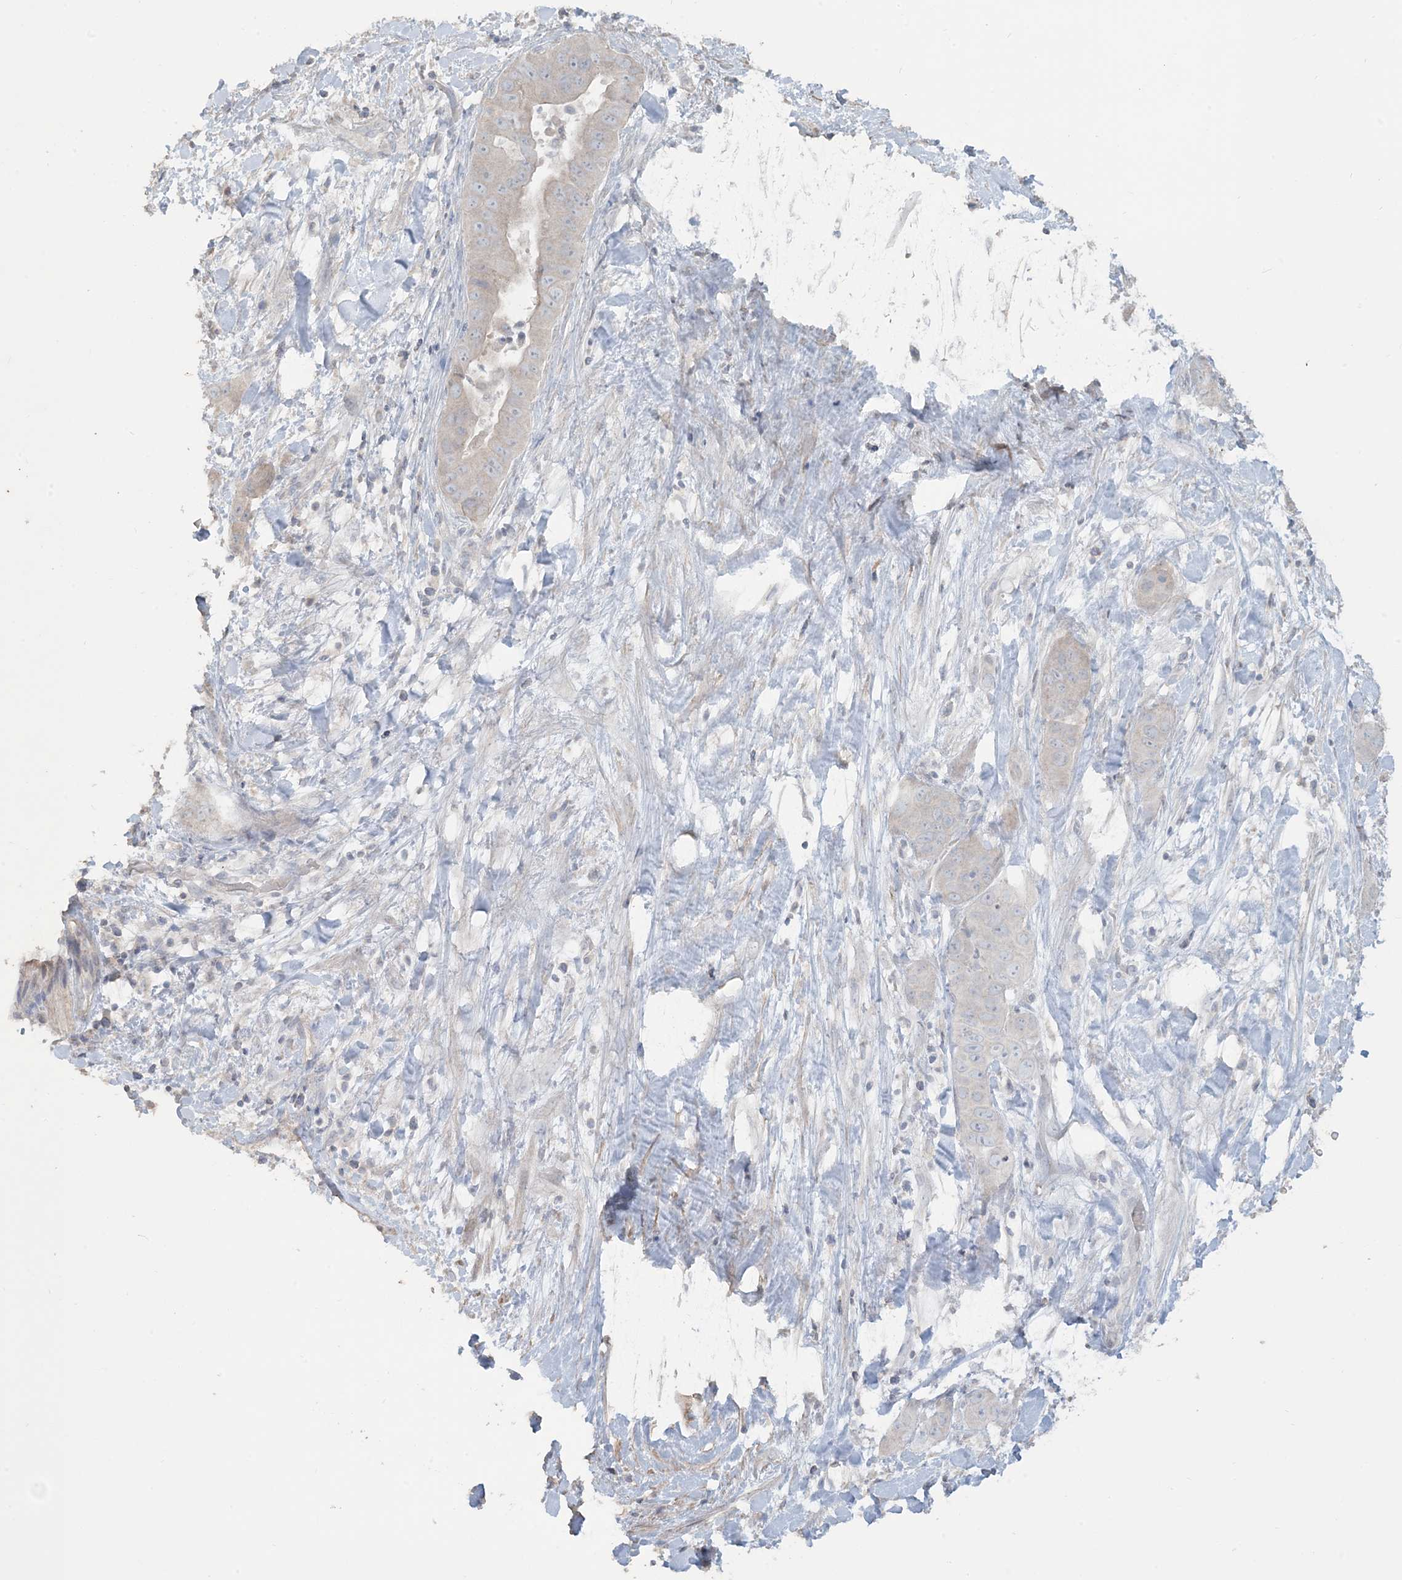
{"staining": {"intensity": "negative", "quantity": "none", "location": "none"}, "tissue": "liver cancer", "cell_type": "Tumor cells", "image_type": "cancer", "snomed": [{"axis": "morphology", "description": "Cholangiocarcinoma"}, {"axis": "topography", "description": "Liver"}], "caption": "DAB (3,3'-diaminobenzidine) immunohistochemical staining of human liver cholangiocarcinoma displays no significant staining in tumor cells. Brightfield microscopy of immunohistochemistry stained with DAB (3,3'-diaminobenzidine) (brown) and hematoxylin (blue), captured at high magnification.", "gene": "NPHS2", "patient": {"sex": "female", "age": 52}}